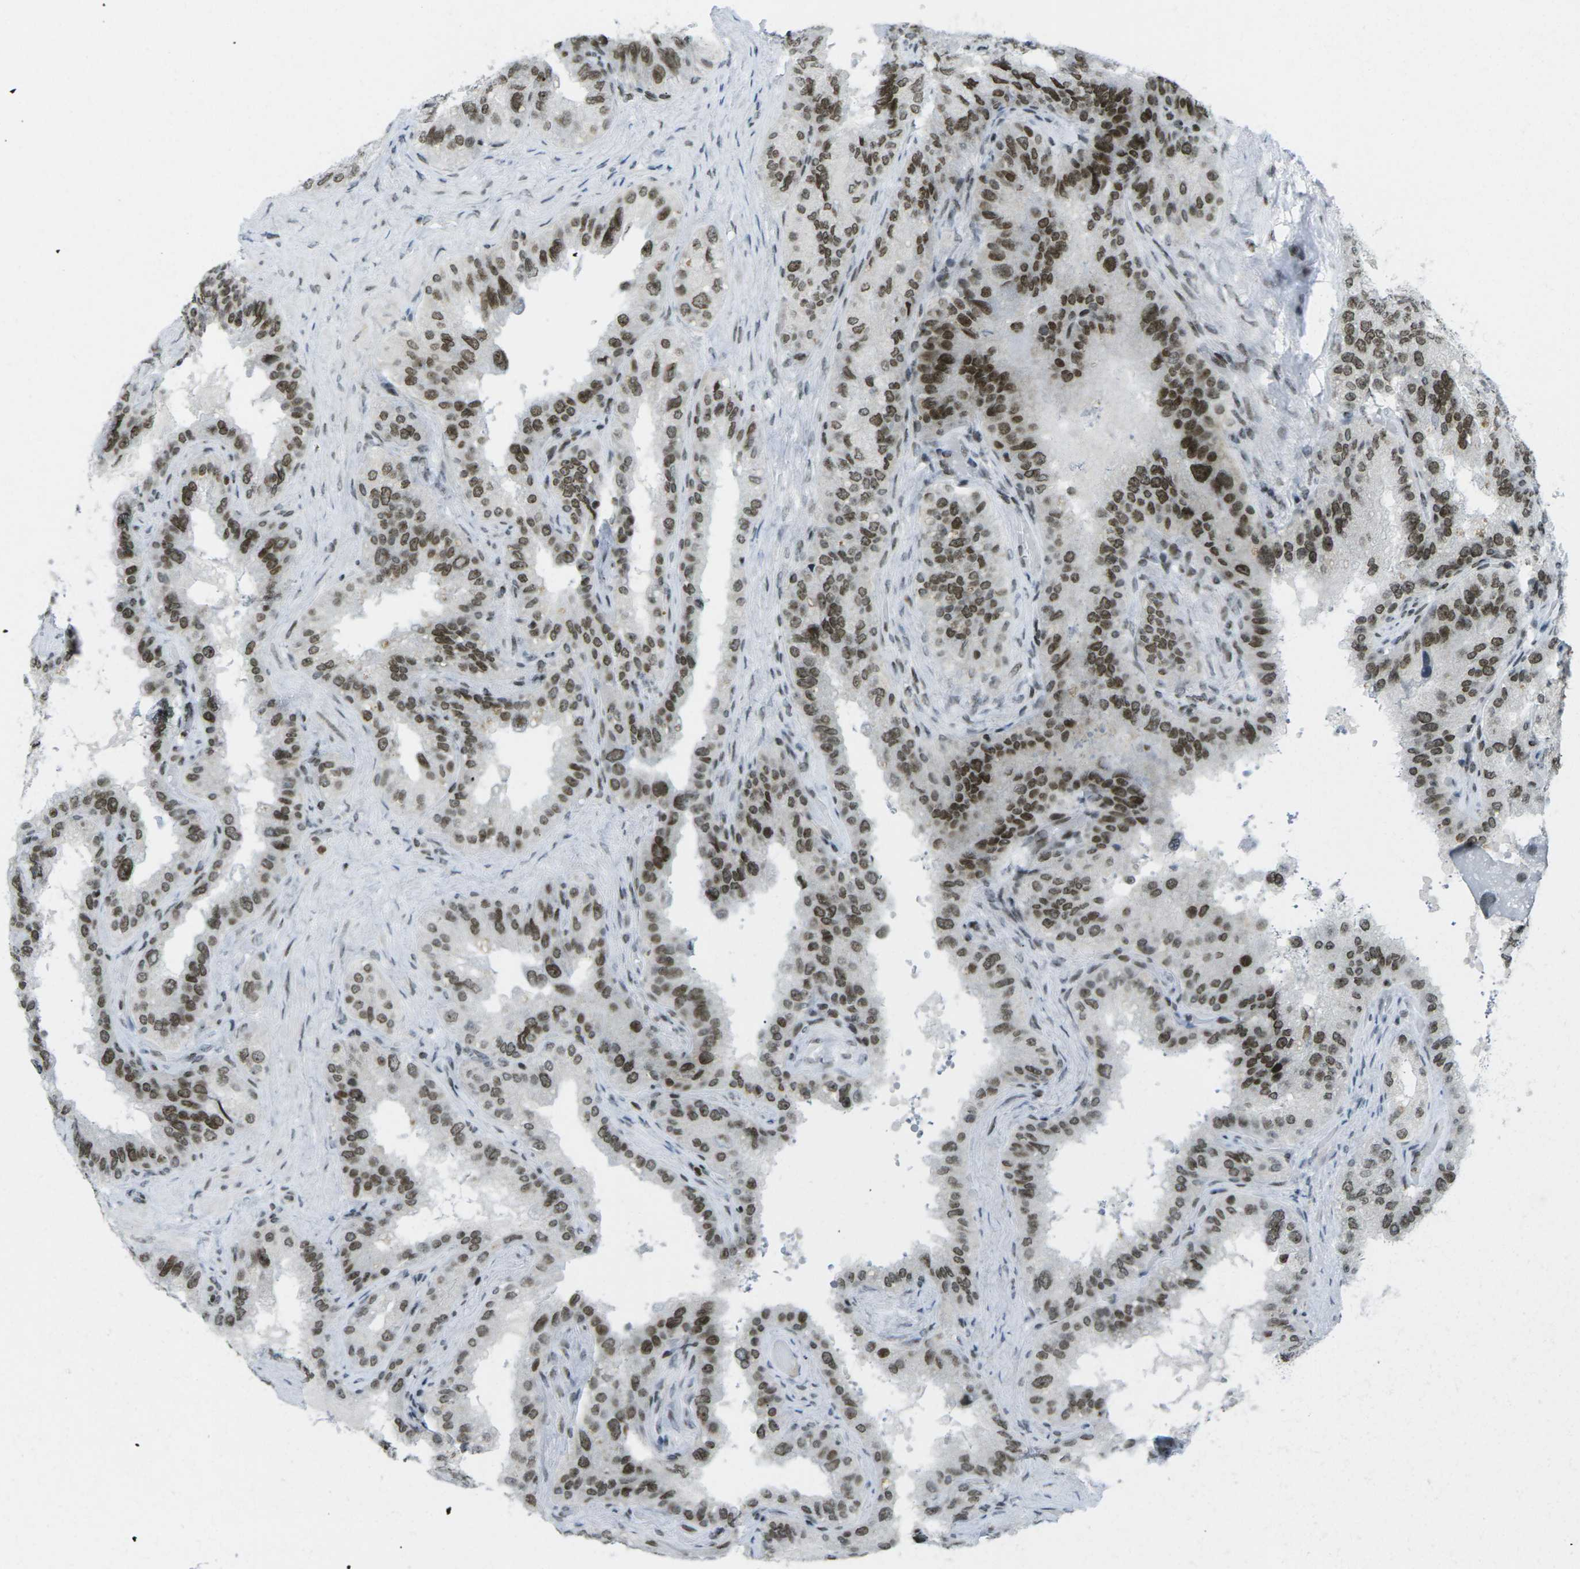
{"staining": {"intensity": "strong", "quantity": ">75%", "location": "nuclear"}, "tissue": "seminal vesicle", "cell_type": "Glandular cells", "image_type": "normal", "snomed": [{"axis": "morphology", "description": "Normal tissue, NOS"}, {"axis": "topography", "description": "Seminal veicle"}], "caption": "Protein expression analysis of unremarkable human seminal vesicle reveals strong nuclear staining in about >75% of glandular cells.", "gene": "EME1", "patient": {"sex": "male", "age": 68}}